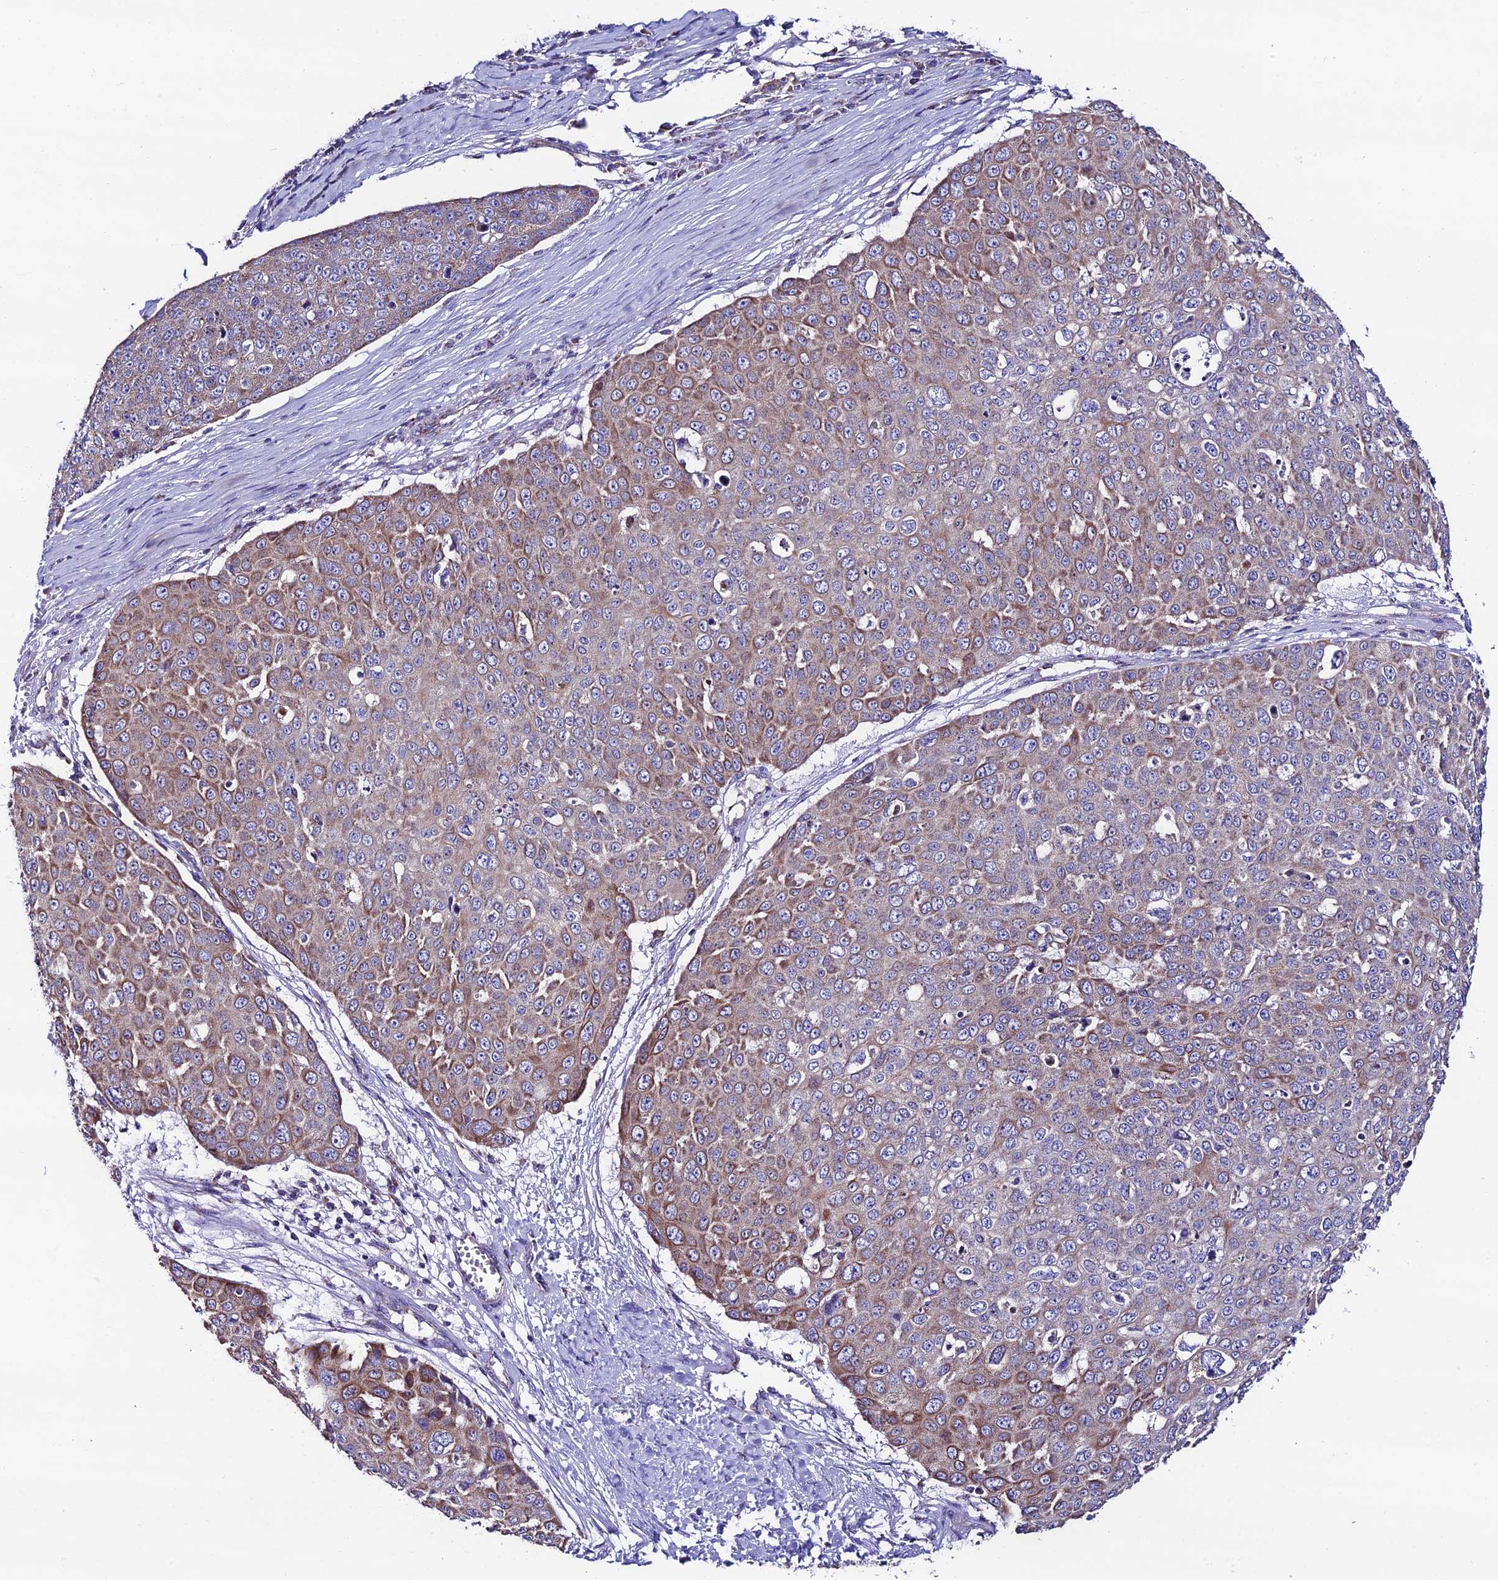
{"staining": {"intensity": "moderate", "quantity": "25%-75%", "location": "cytoplasmic/membranous"}, "tissue": "skin cancer", "cell_type": "Tumor cells", "image_type": "cancer", "snomed": [{"axis": "morphology", "description": "Squamous cell carcinoma, NOS"}, {"axis": "topography", "description": "Skin"}], "caption": "Human skin cancer (squamous cell carcinoma) stained with a brown dye exhibits moderate cytoplasmic/membranous positive staining in about 25%-75% of tumor cells.", "gene": "HSDL2", "patient": {"sex": "male", "age": 71}}